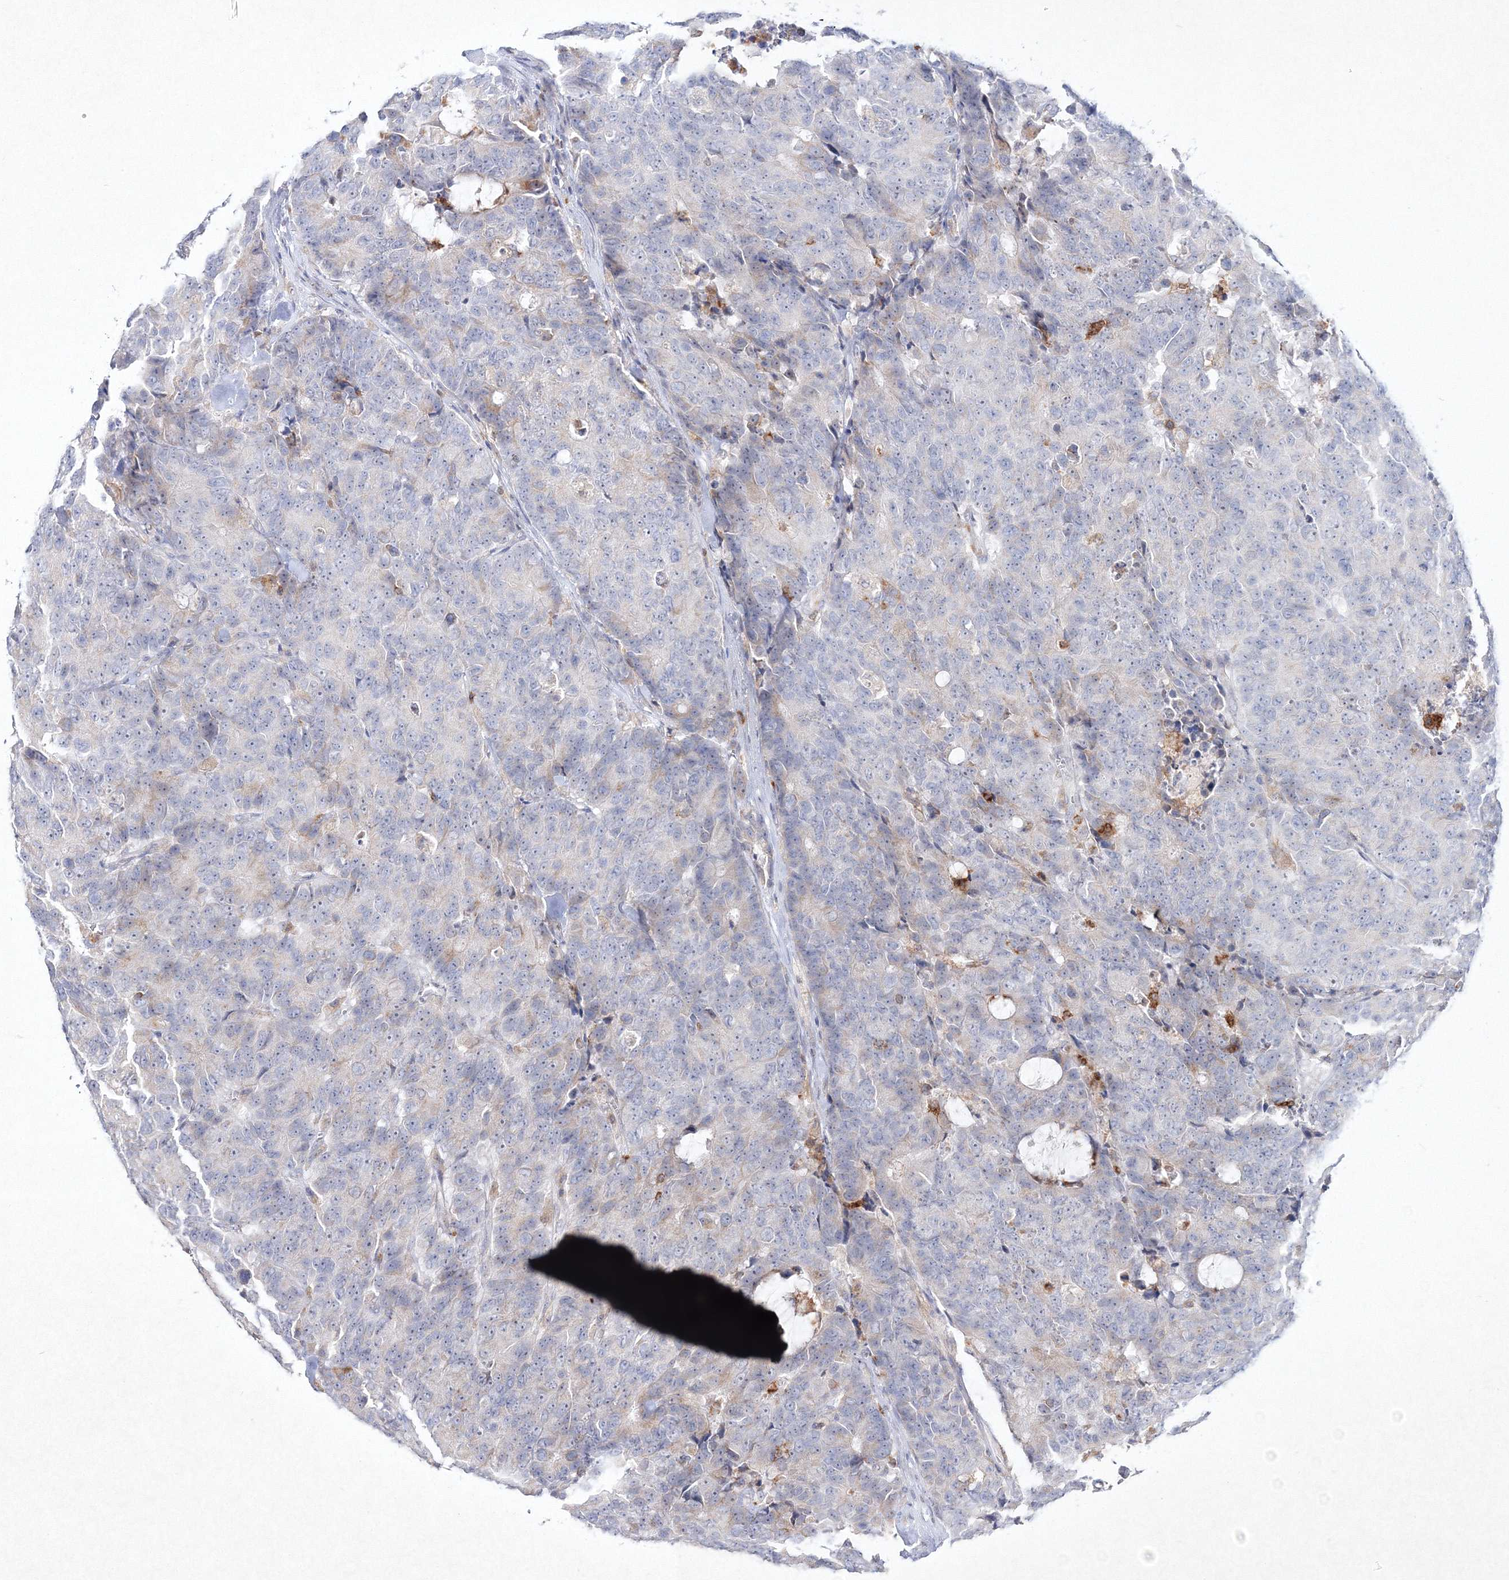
{"staining": {"intensity": "negative", "quantity": "none", "location": "none"}, "tissue": "colorectal cancer", "cell_type": "Tumor cells", "image_type": "cancer", "snomed": [{"axis": "morphology", "description": "Adenocarcinoma, NOS"}, {"axis": "topography", "description": "Colon"}], "caption": "An immunohistochemistry histopathology image of colorectal cancer (adenocarcinoma) is shown. There is no staining in tumor cells of colorectal cancer (adenocarcinoma). (DAB immunohistochemistry with hematoxylin counter stain).", "gene": "HCST", "patient": {"sex": "female", "age": 86}}